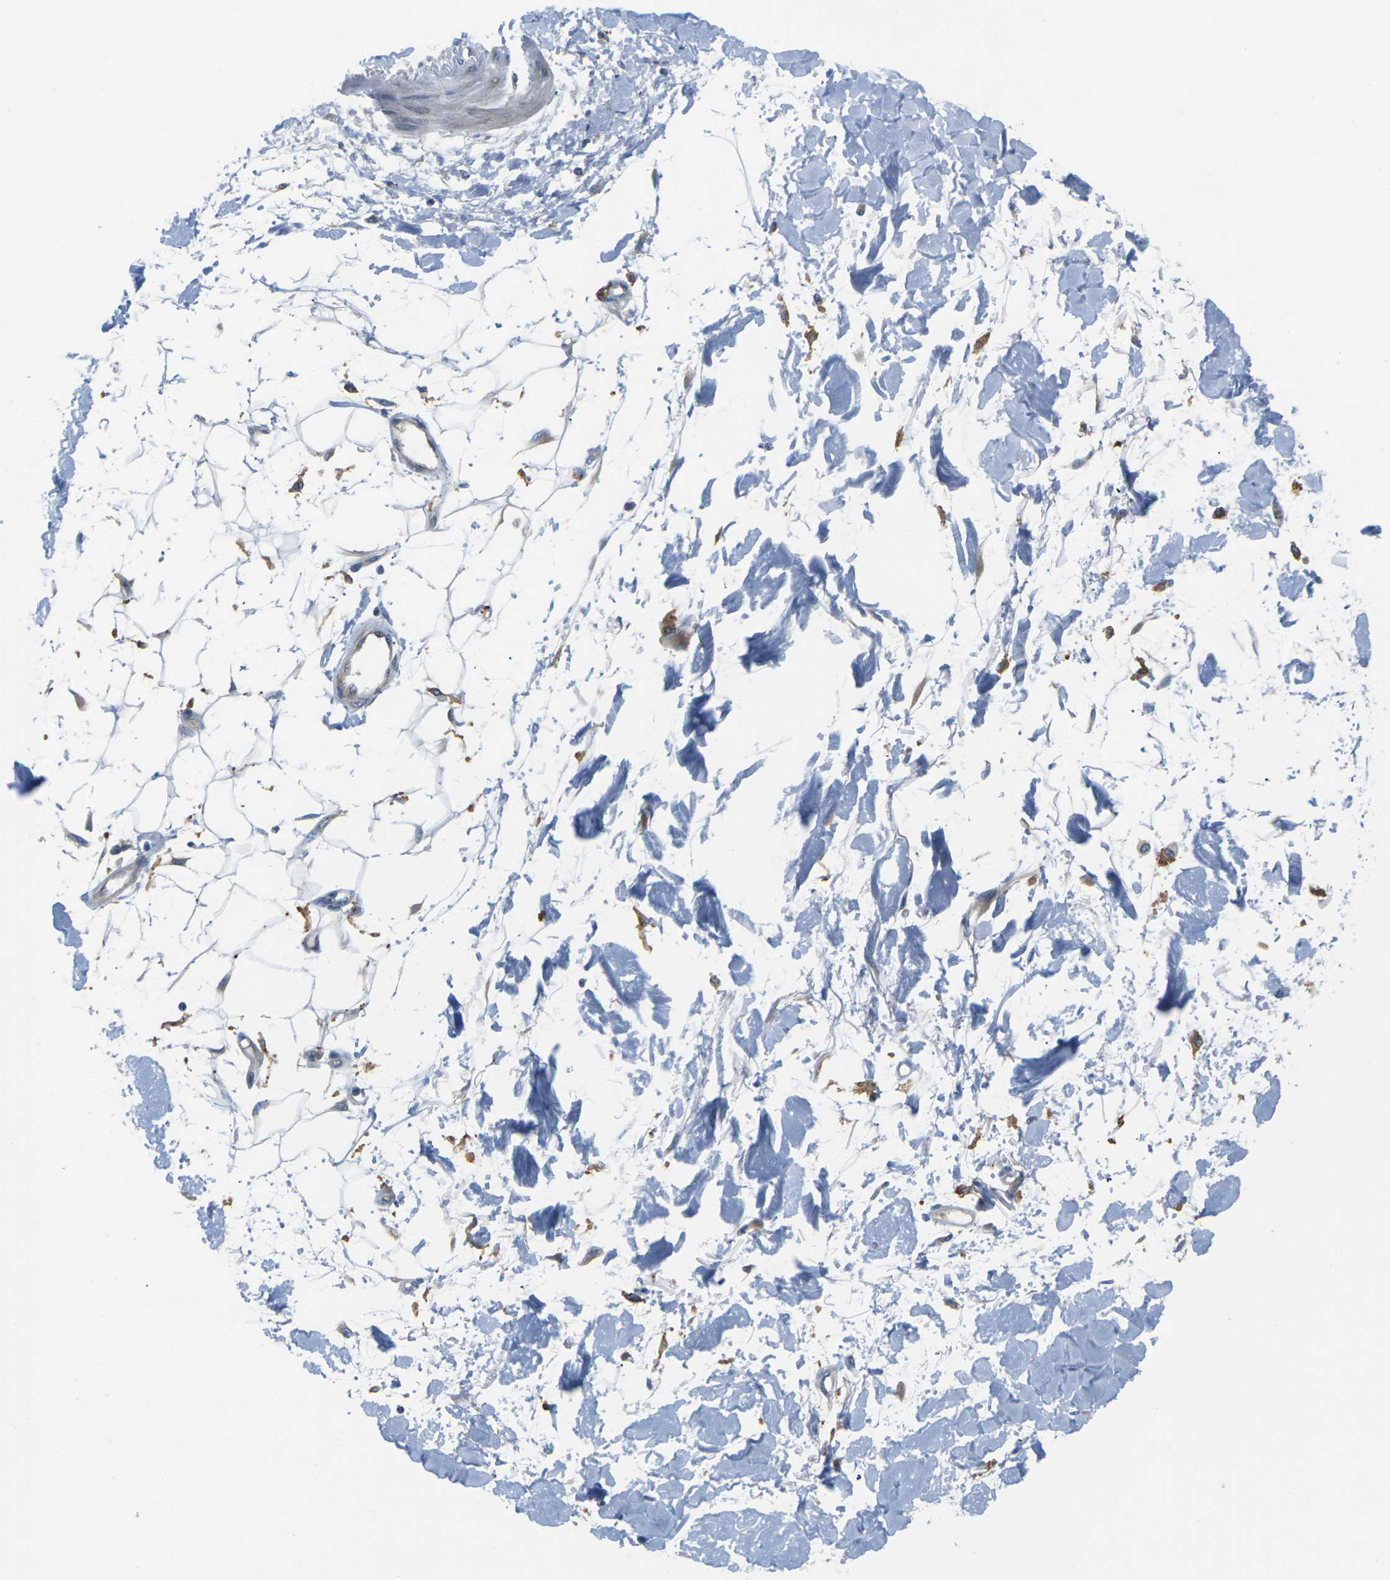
{"staining": {"intensity": "negative", "quantity": "none", "location": "none"}, "tissue": "adipose tissue", "cell_type": "Adipocytes", "image_type": "normal", "snomed": [{"axis": "morphology", "description": "Squamous cell carcinoma, NOS"}, {"axis": "topography", "description": "Skin"}], "caption": "IHC of benign adipose tissue demonstrates no expression in adipocytes. The staining is performed using DAB brown chromogen with nuclei counter-stained in using hematoxylin.", "gene": "SCNN1A", "patient": {"sex": "male", "age": 83}}